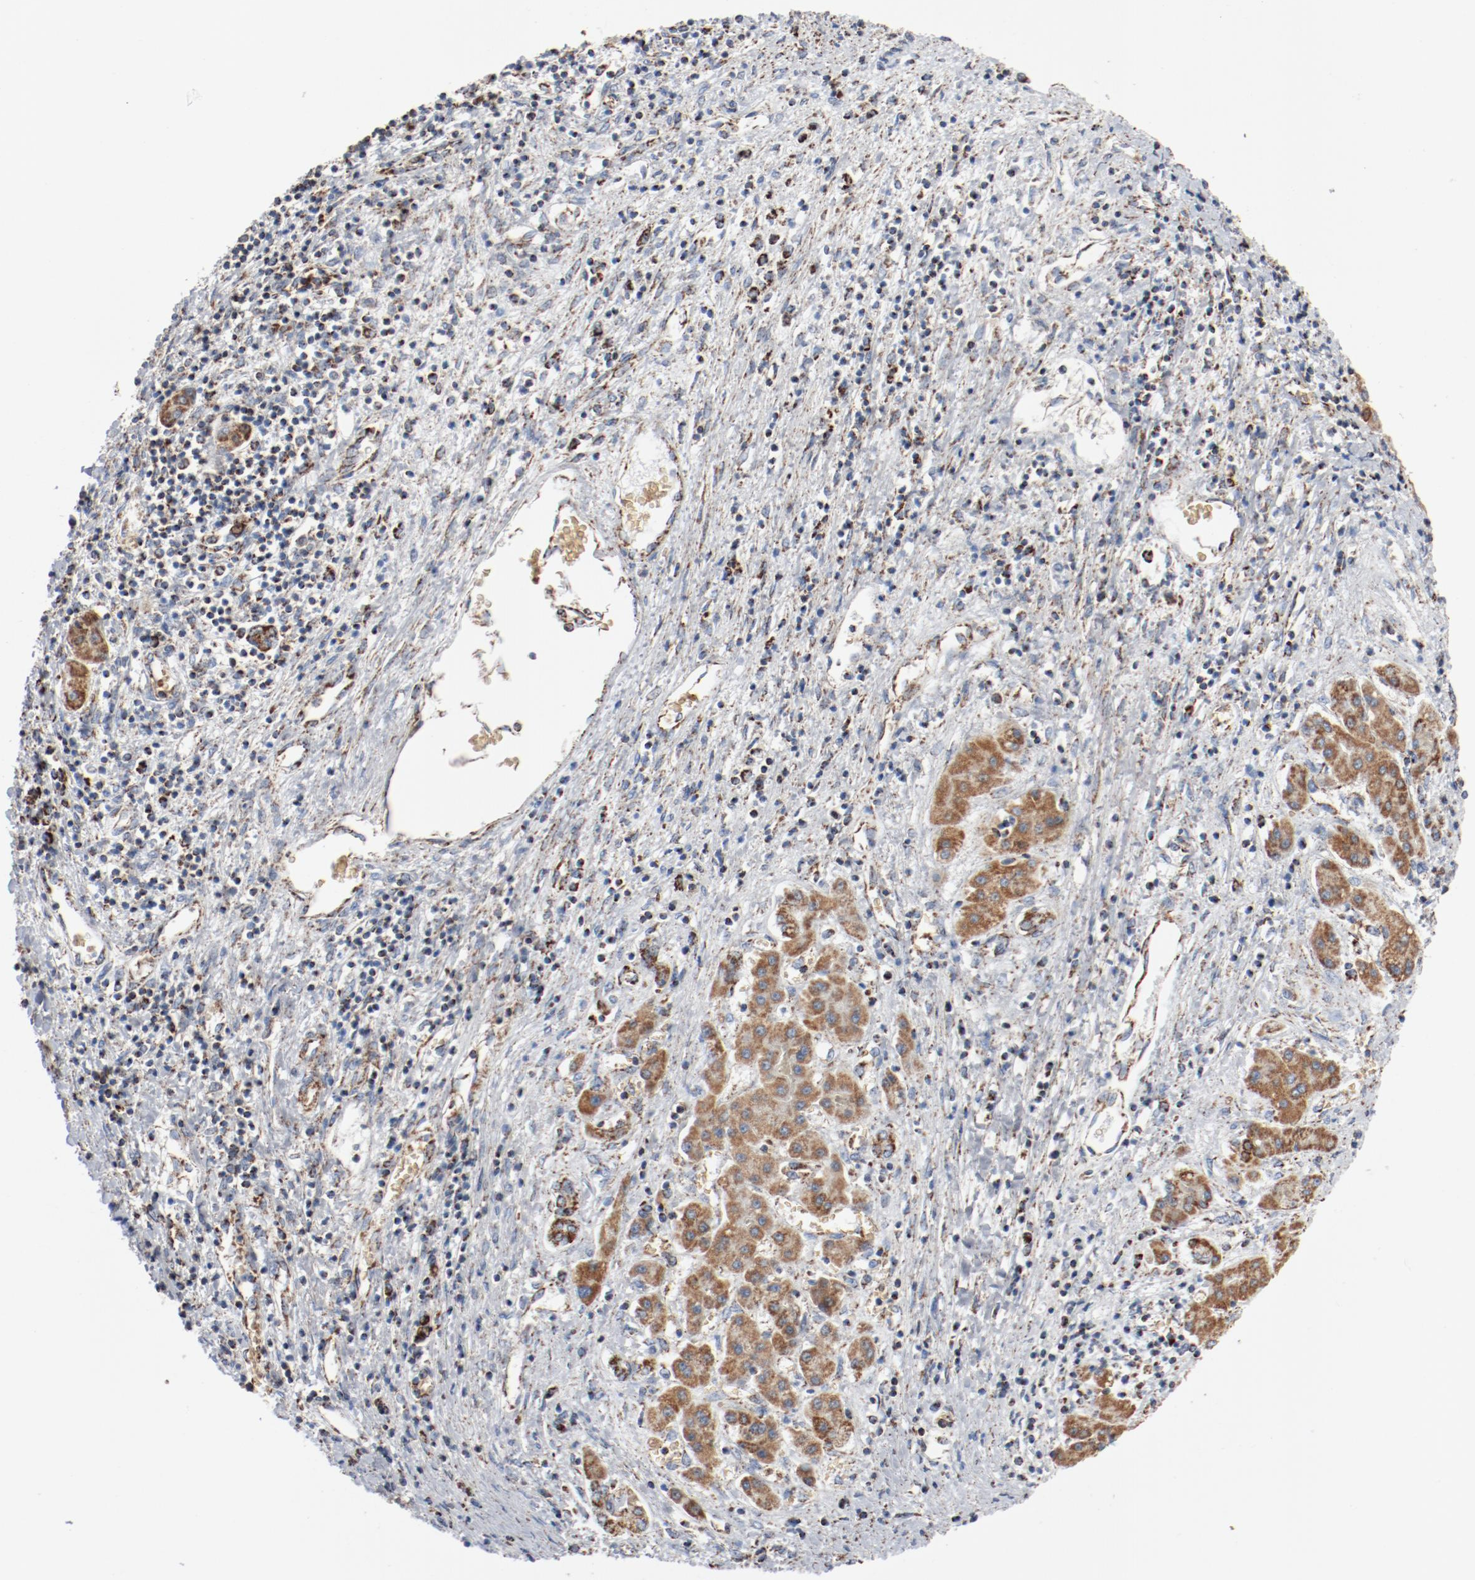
{"staining": {"intensity": "strong", "quantity": ">75%", "location": "cytoplasmic/membranous"}, "tissue": "liver cancer", "cell_type": "Tumor cells", "image_type": "cancer", "snomed": [{"axis": "morphology", "description": "Carcinoma, Hepatocellular, NOS"}, {"axis": "topography", "description": "Liver"}], "caption": "Protein expression by immunohistochemistry (IHC) exhibits strong cytoplasmic/membranous positivity in approximately >75% of tumor cells in liver cancer (hepatocellular carcinoma).", "gene": "NDUFB8", "patient": {"sex": "male", "age": 24}}